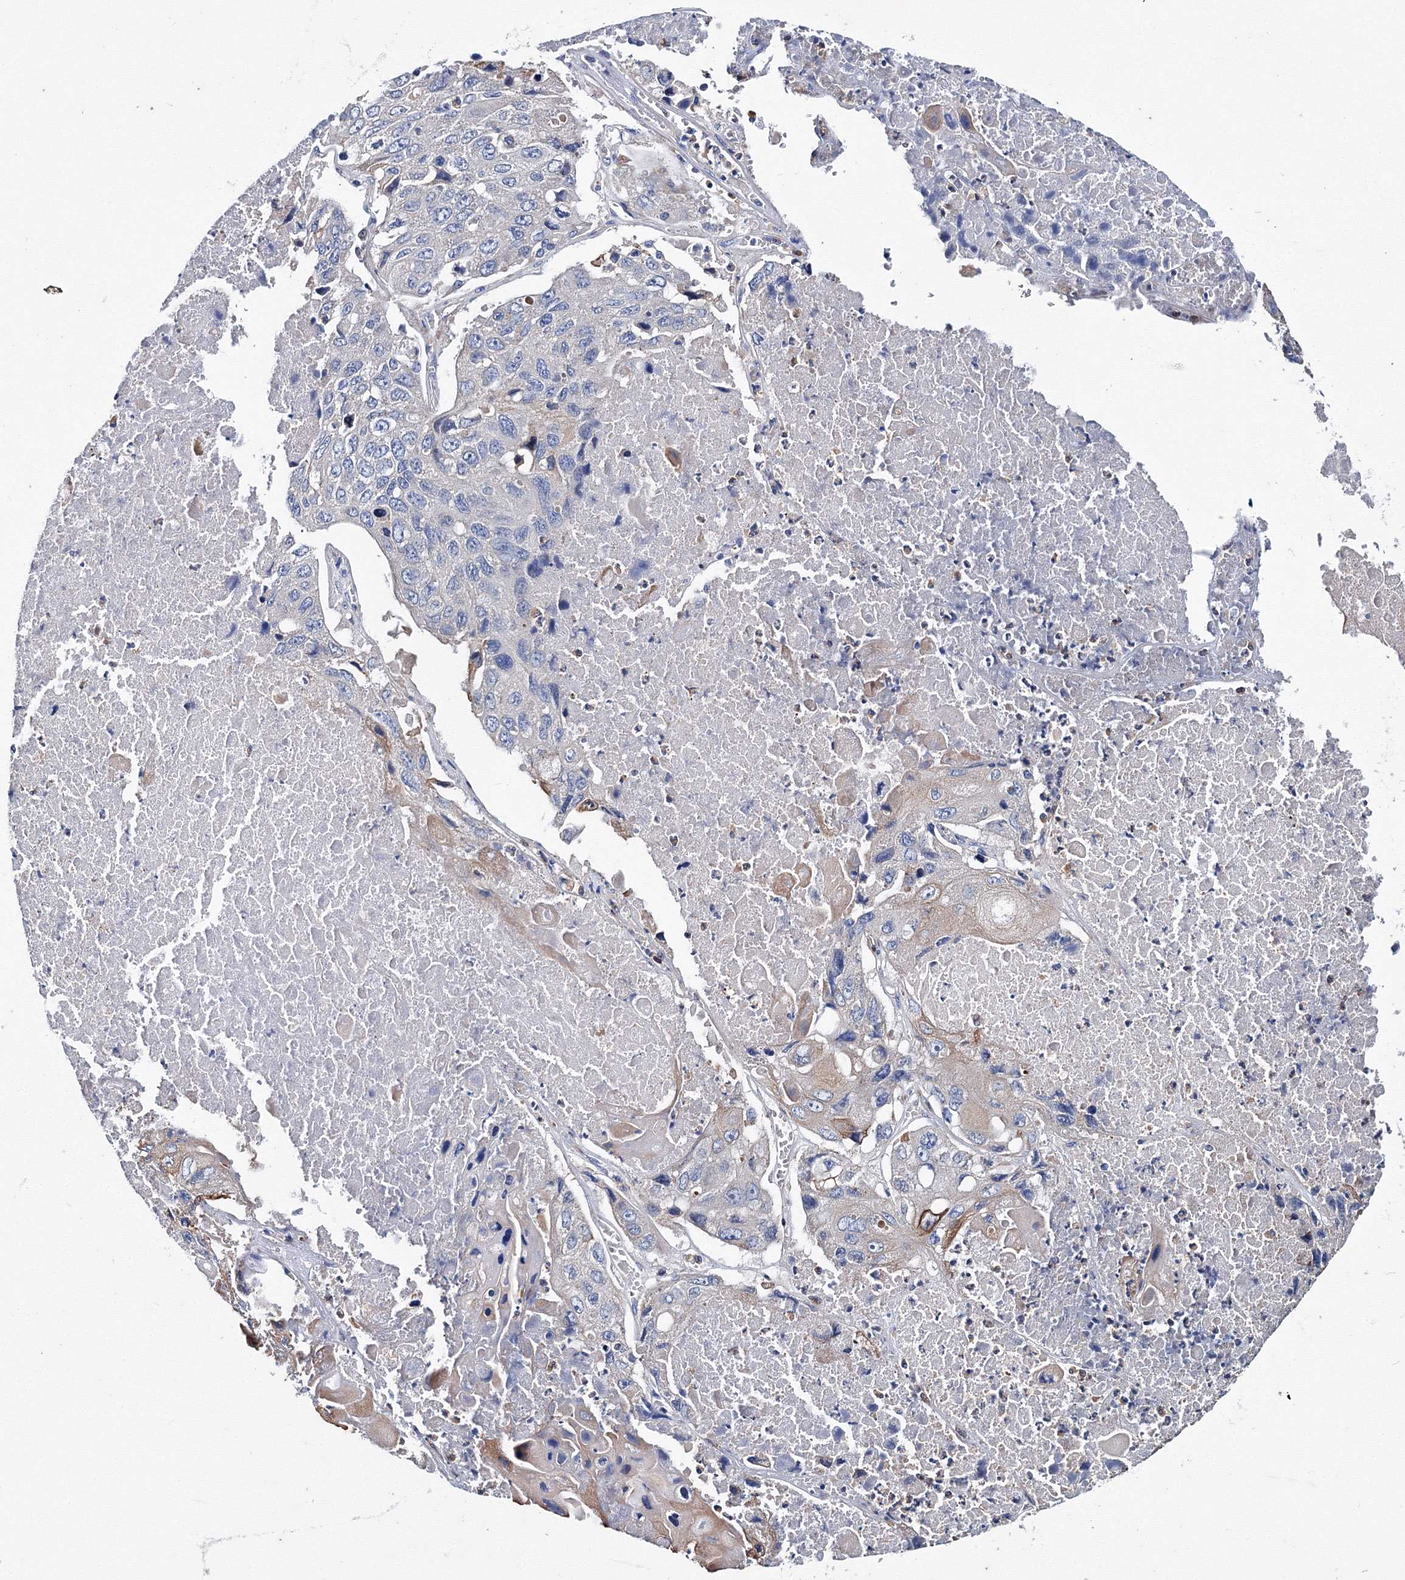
{"staining": {"intensity": "negative", "quantity": "none", "location": "none"}, "tissue": "lung cancer", "cell_type": "Tumor cells", "image_type": "cancer", "snomed": [{"axis": "morphology", "description": "Squamous cell carcinoma, NOS"}, {"axis": "topography", "description": "Lung"}], "caption": "Immunohistochemical staining of lung cancer shows no significant positivity in tumor cells.", "gene": "TRPM2", "patient": {"sex": "male", "age": 61}}